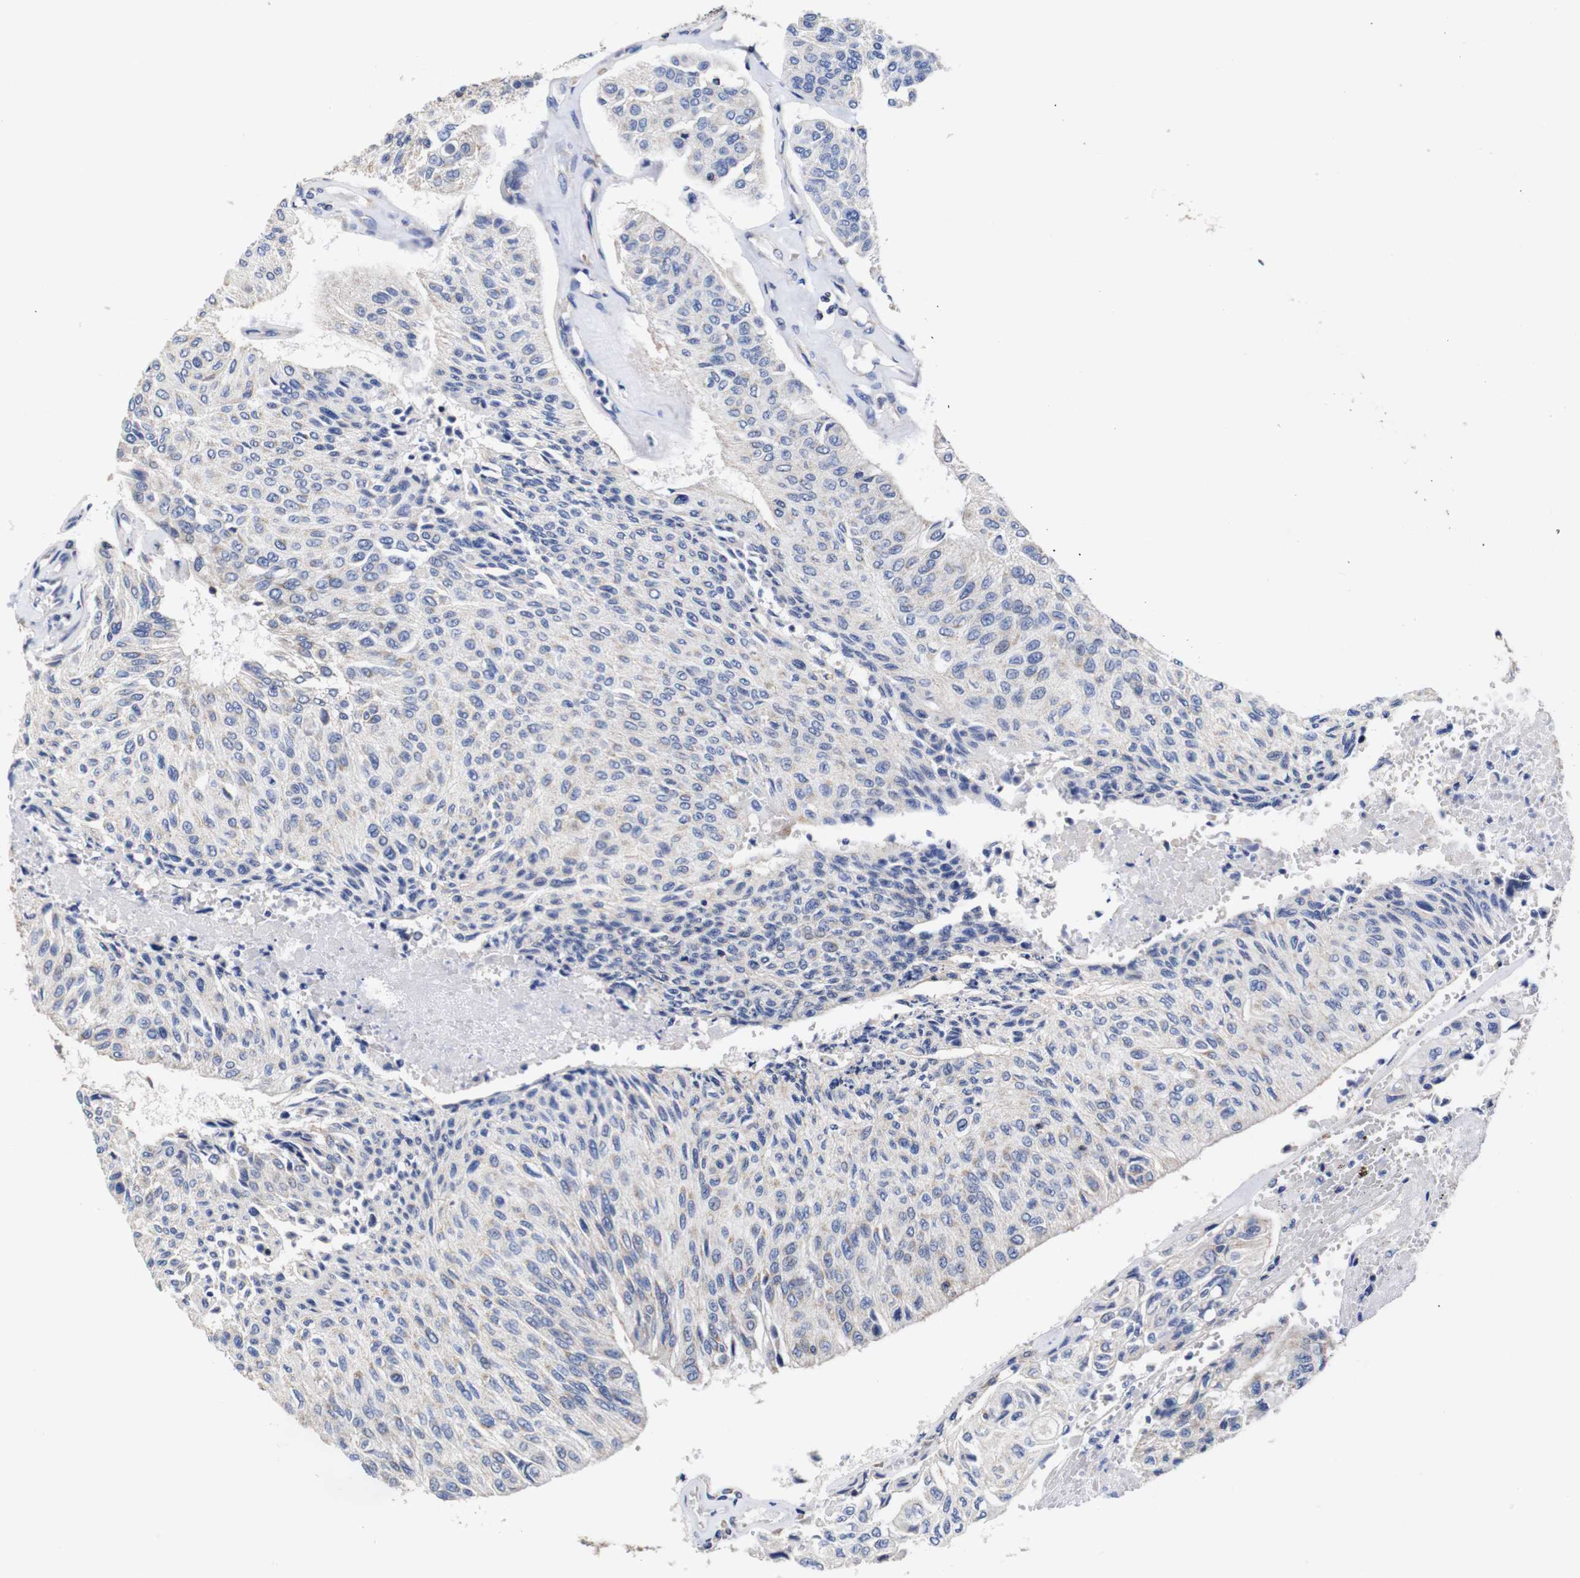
{"staining": {"intensity": "weak", "quantity": "<25%", "location": "cytoplasmic/membranous"}, "tissue": "urothelial cancer", "cell_type": "Tumor cells", "image_type": "cancer", "snomed": [{"axis": "morphology", "description": "Urothelial carcinoma, High grade"}, {"axis": "topography", "description": "Urinary bladder"}], "caption": "High-grade urothelial carcinoma was stained to show a protein in brown. There is no significant positivity in tumor cells. (DAB (3,3'-diaminobenzidine) immunohistochemistry visualized using brightfield microscopy, high magnification).", "gene": "OPN3", "patient": {"sex": "male", "age": 66}}